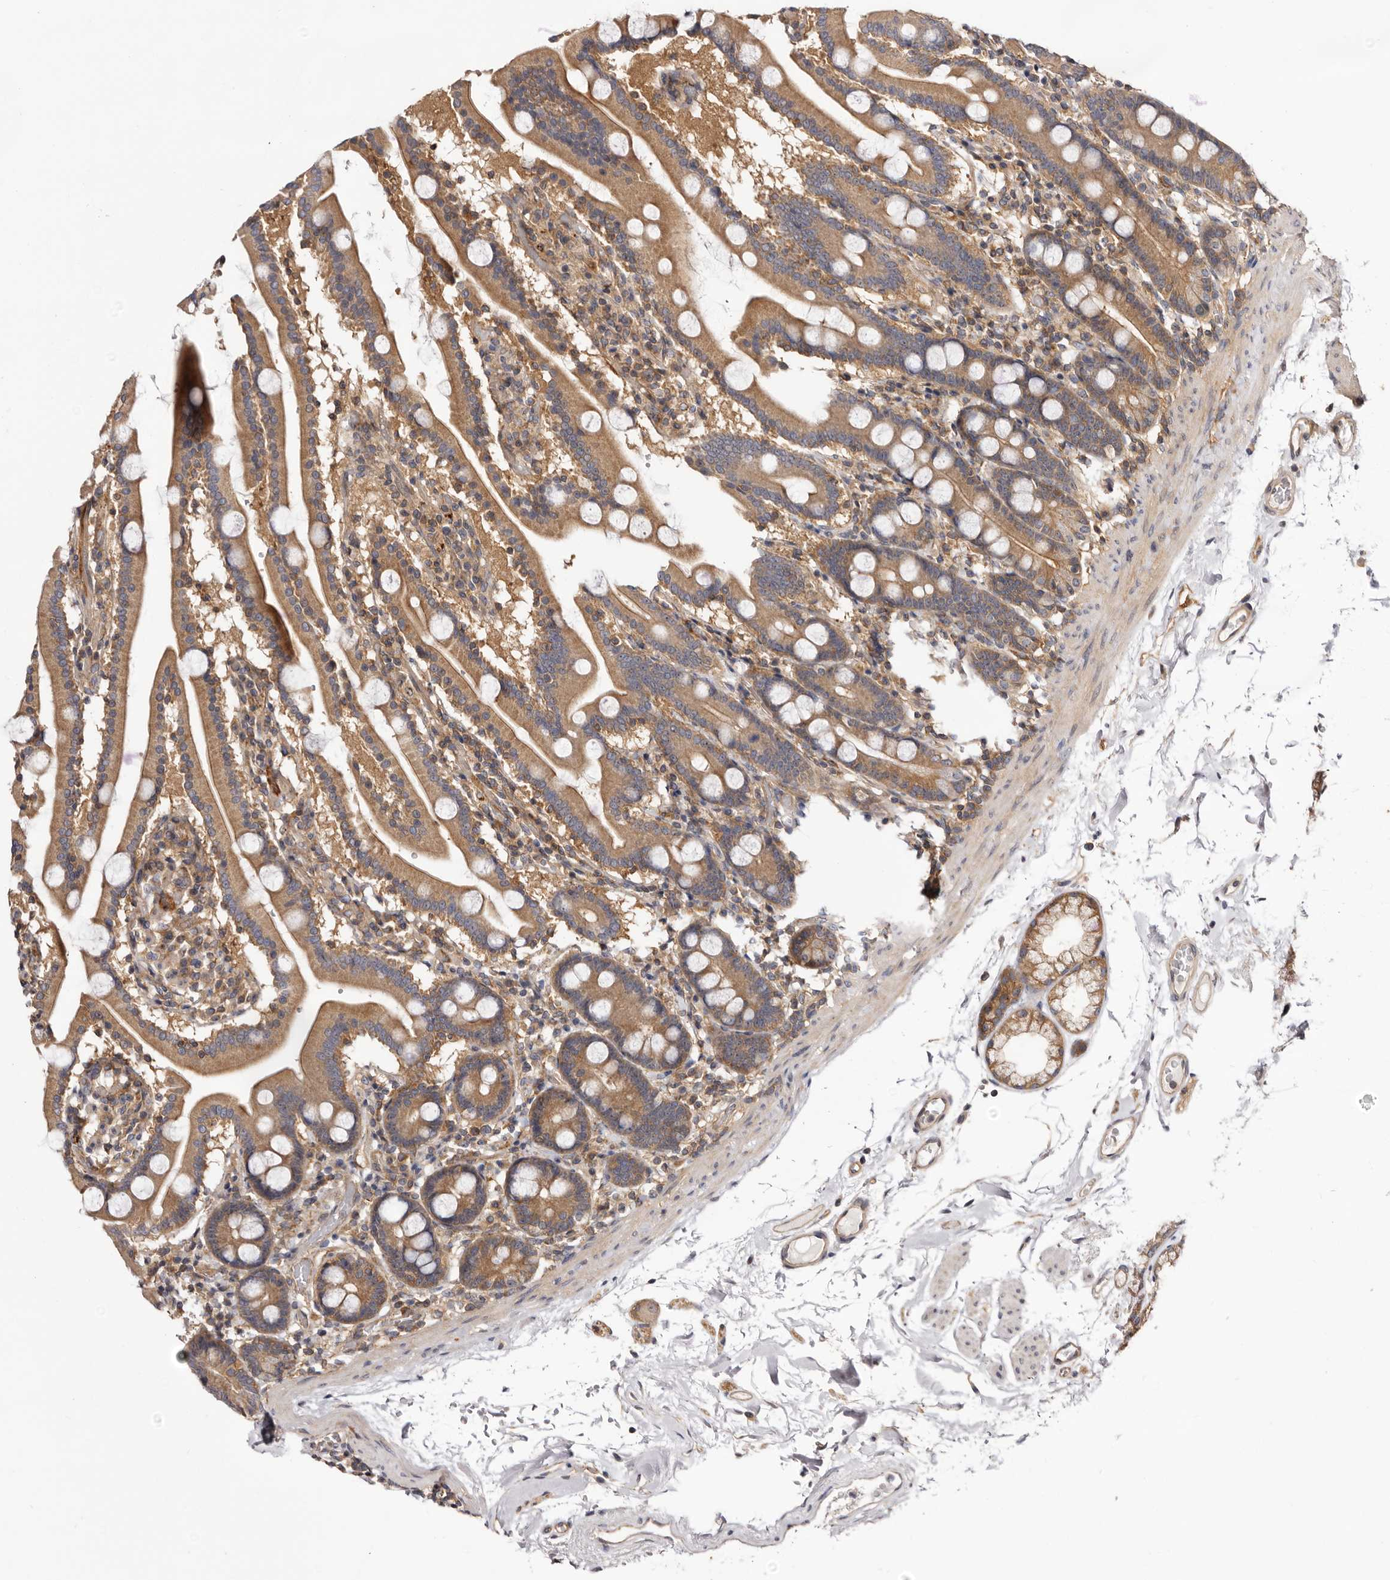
{"staining": {"intensity": "moderate", "quantity": ">75%", "location": "cytoplasmic/membranous"}, "tissue": "duodenum", "cell_type": "Glandular cells", "image_type": "normal", "snomed": [{"axis": "morphology", "description": "Normal tissue, NOS"}, {"axis": "topography", "description": "Duodenum"}], "caption": "Brown immunohistochemical staining in normal human duodenum displays moderate cytoplasmic/membranous expression in approximately >75% of glandular cells. Nuclei are stained in blue.", "gene": "PANK4", "patient": {"sex": "male", "age": 55}}